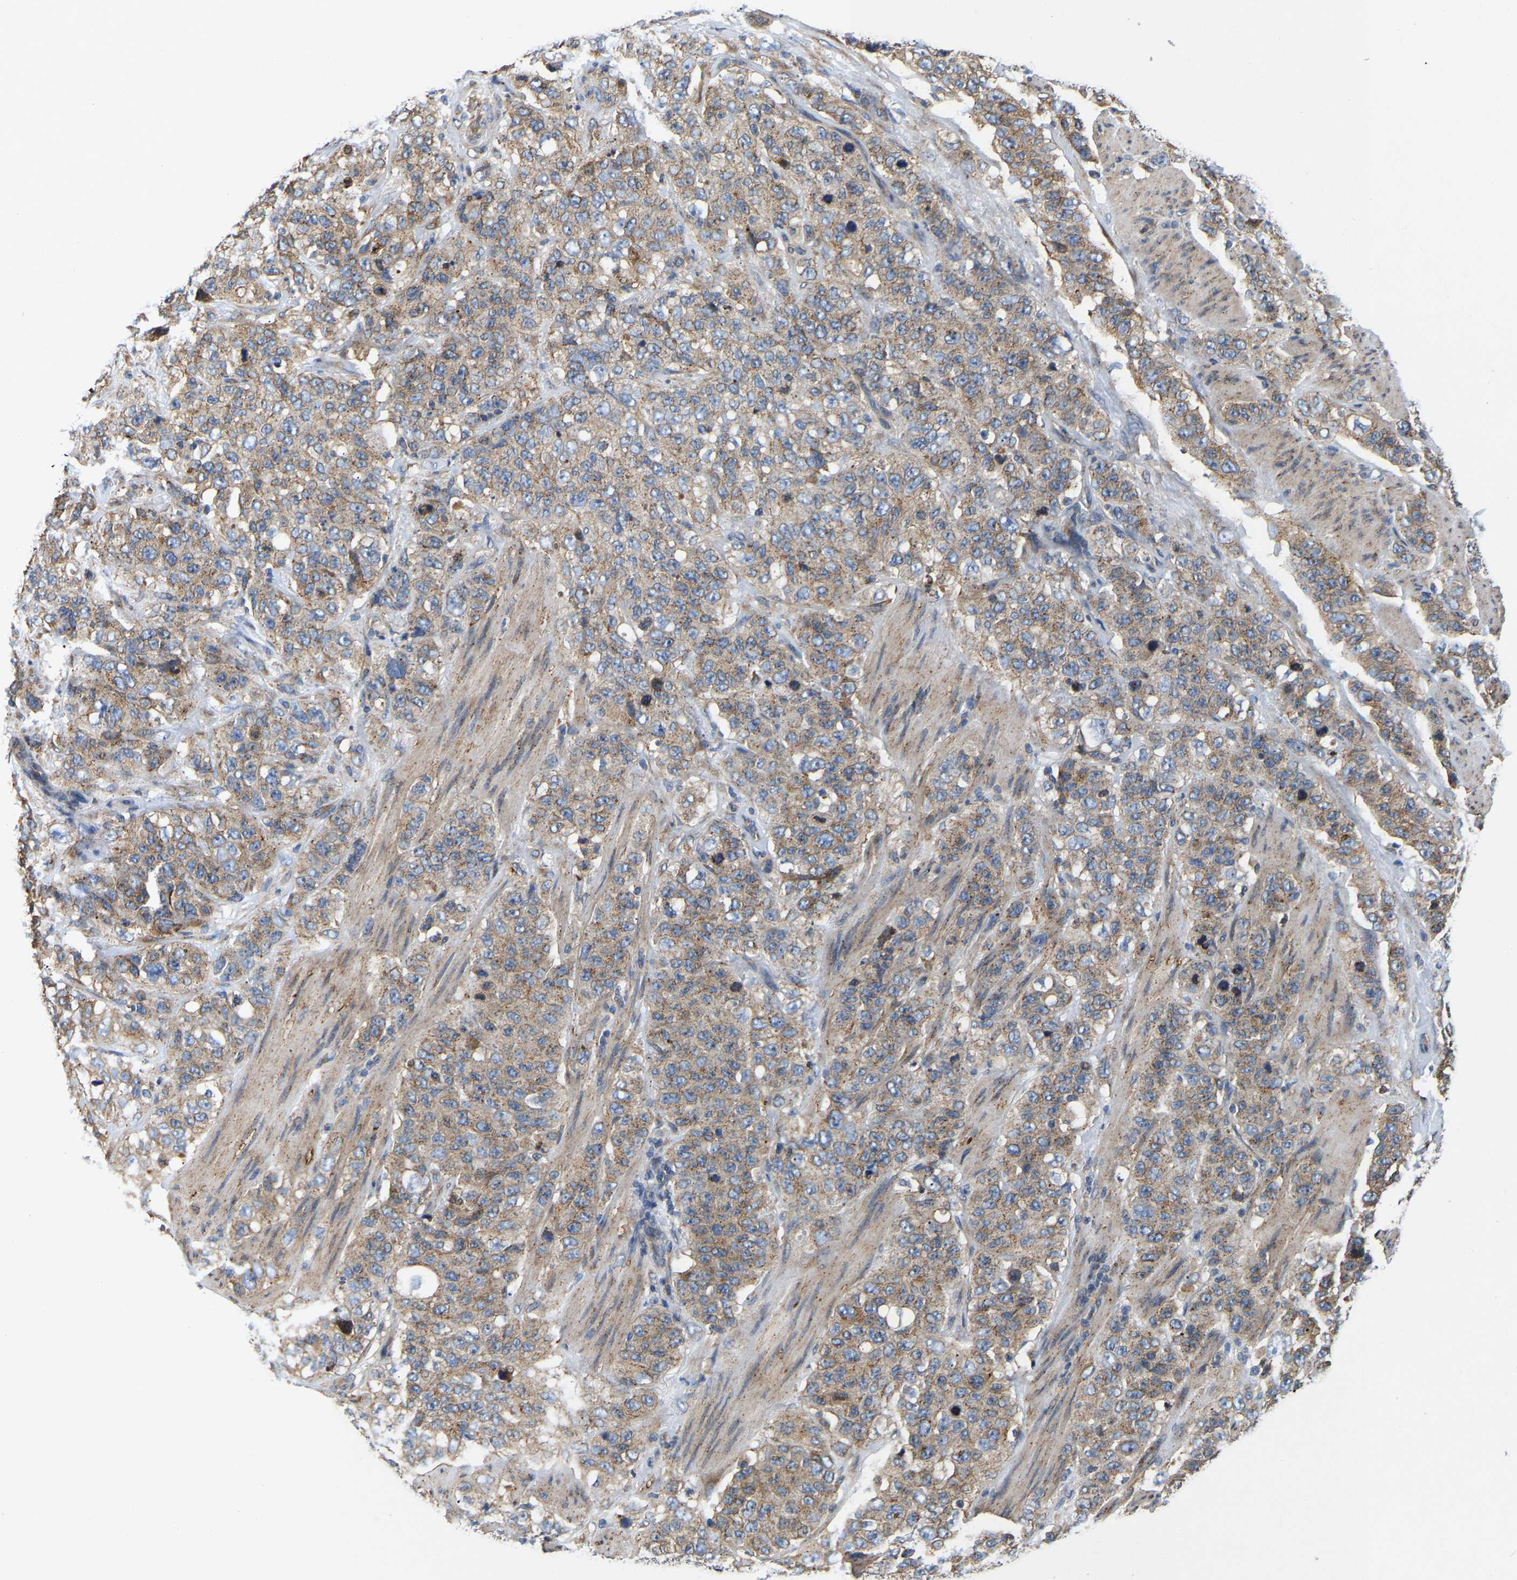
{"staining": {"intensity": "moderate", "quantity": ">75%", "location": "cytoplasmic/membranous"}, "tissue": "stomach cancer", "cell_type": "Tumor cells", "image_type": "cancer", "snomed": [{"axis": "morphology", "description": "Adenocarcinoma, NOS"}, {"axis": "topography", "description": "Stomach"}], "caption": "Human adenocarcinoma (stomach) stained for a protein (brown) reveals moderate cytoplasmic/membranous positive staining in approximately >75% of tumor cells.", "gene": "ARL6IP5", "patient": {"sex": "male", "age": 48}}